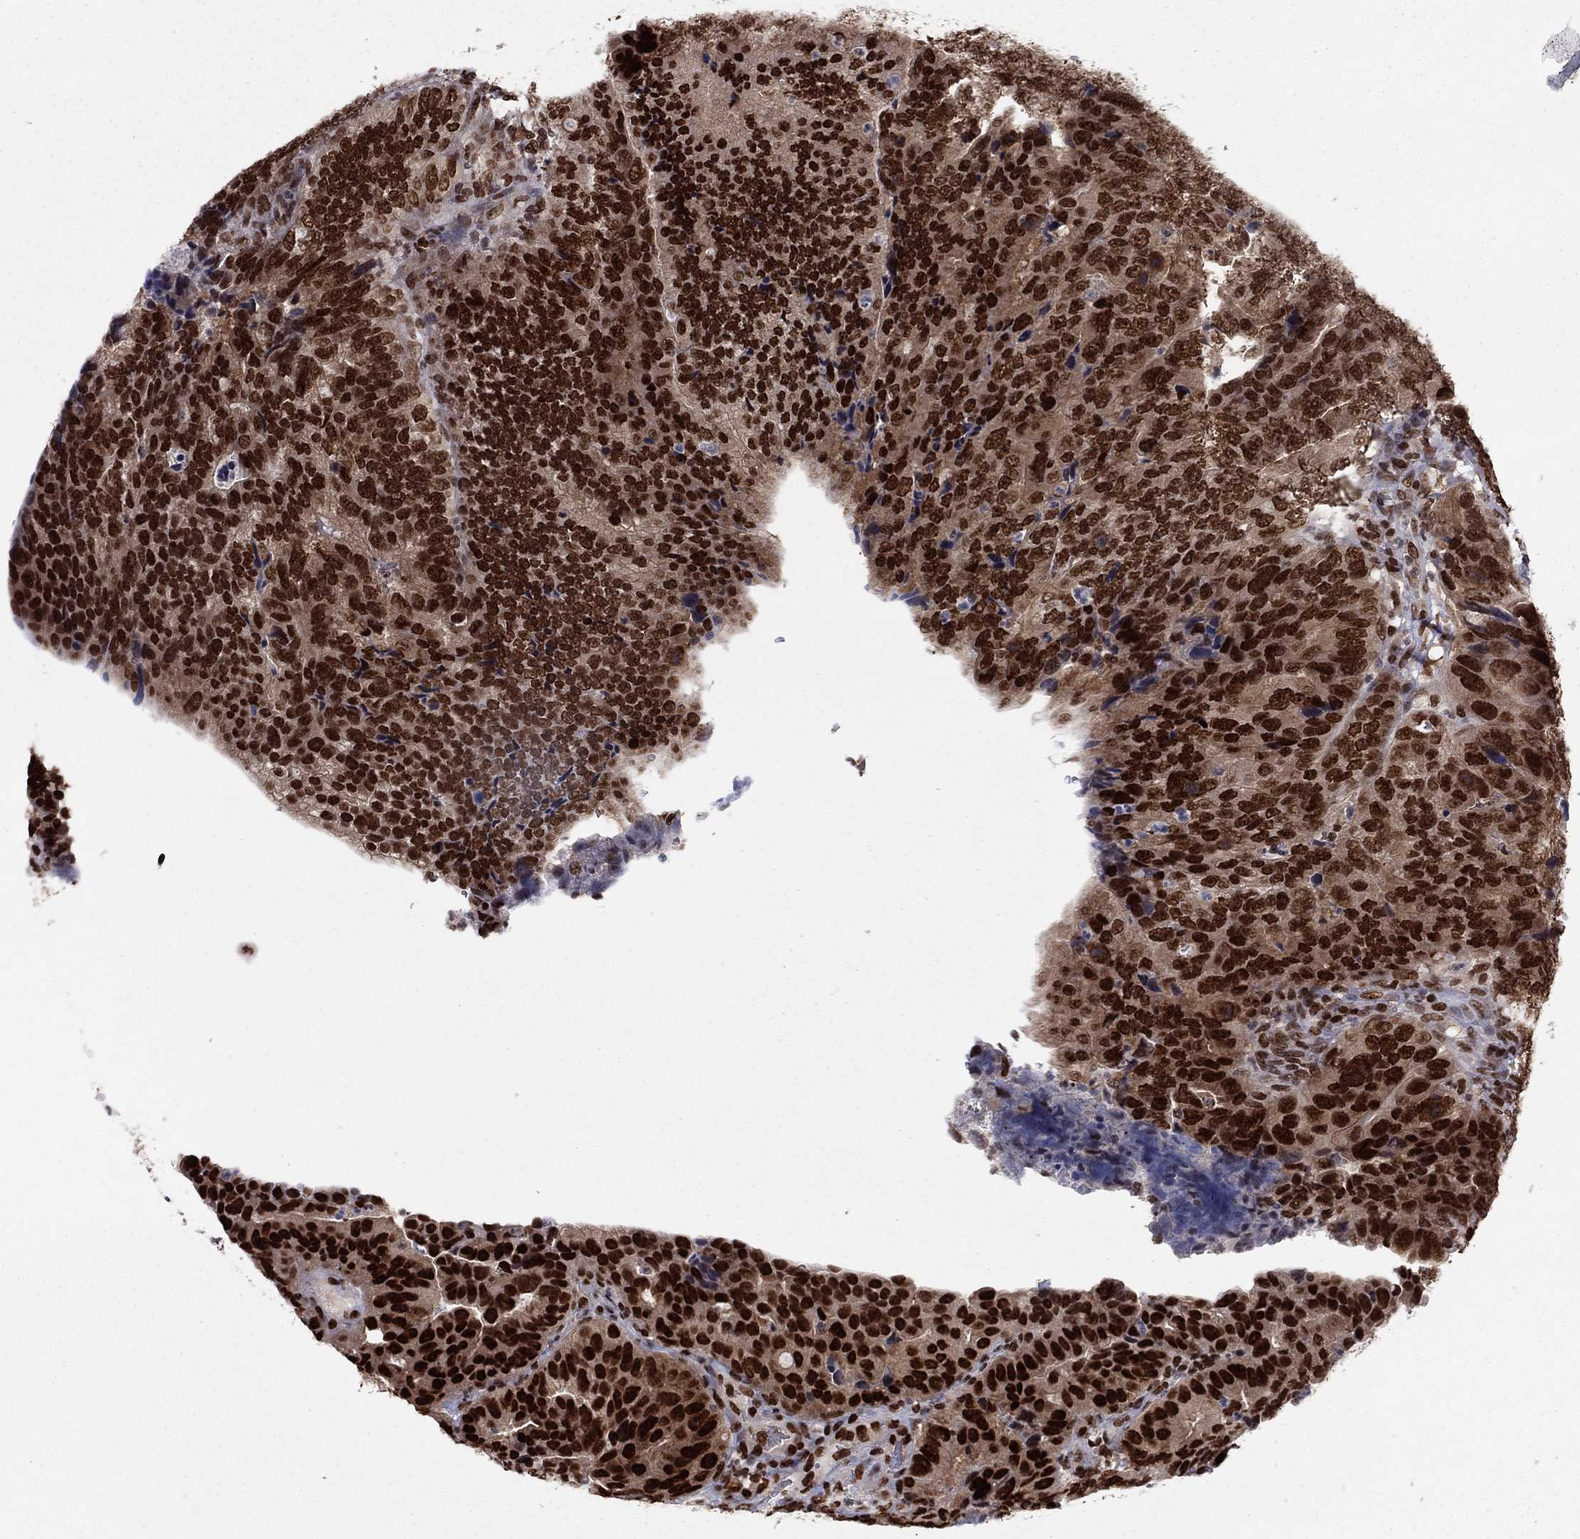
{"staining": {"intensity": "strong", "quantity": ">75%", "location": "nuclear"}, "tissue": "colorectal cancer", "cell_type": "Tumor cells", "image_type": "cancer", "snomed": [{"axis": "morphology", "description": "Adenocarcinoma, NOS"}, {"axis": "topography", "description": "Colon"}], "caption": "Protein staining of adenocarcinoma (colorectal) tissue reveals strong nuclear positivity in about >75% of tumor cells.", "gene": "USP54", "patient": {"sex": "female", "age": 72}}